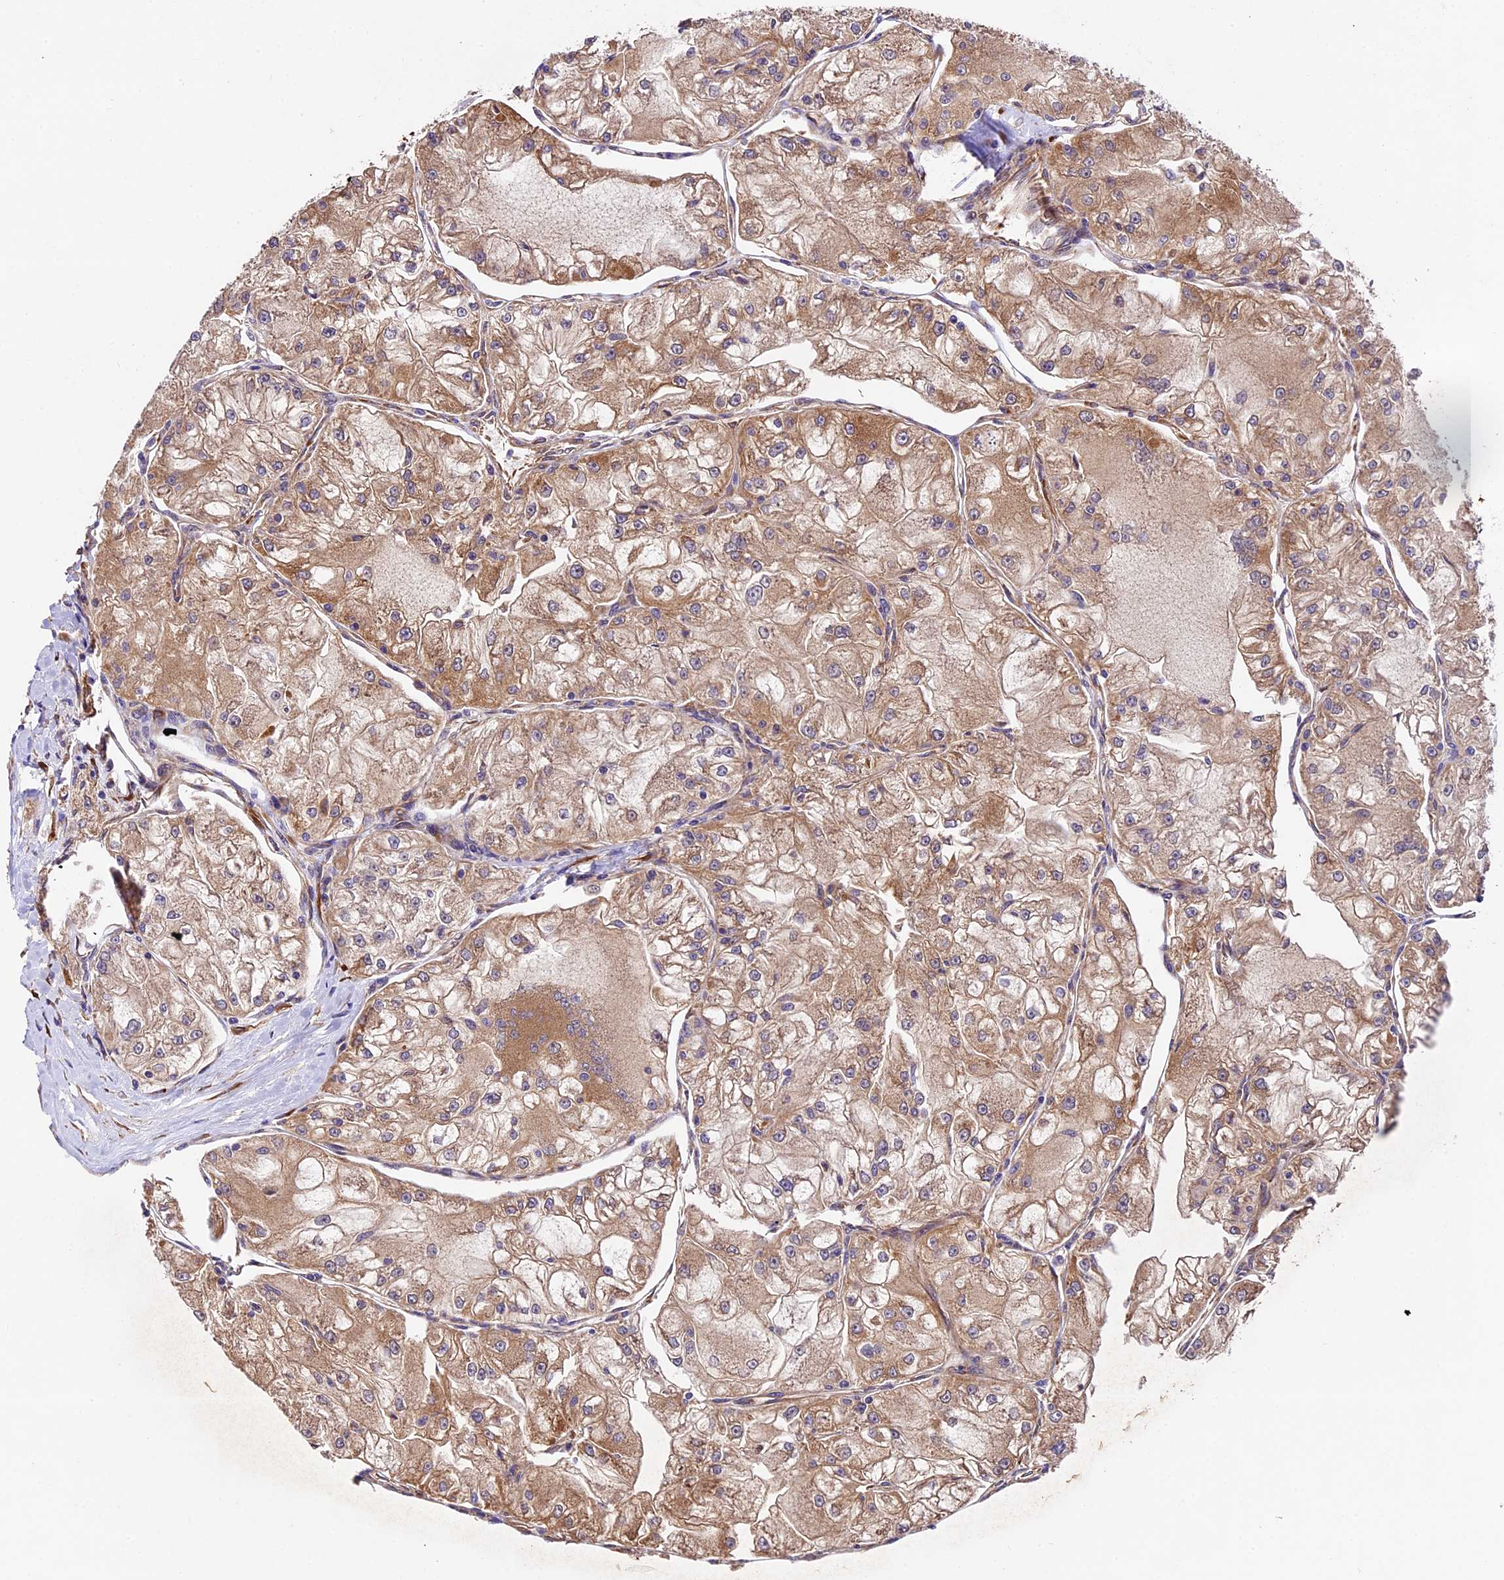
{"staining": {"intensity": "moderate", "quantity": ">75%", "location": "cytoplasmic/membranous"}, "tissue": "renal cancer", "cell_type": "Tumor cells", "image_type": "cancer", "snomed": [{"axis": "morphology", "description": "Adenocarcinoma, NOS"}, {"axis": "topography", "description": "Kidney"}], "caption": "IHC of human renal adenocarcinoma displays medium levels of moderate cytoplasmic/membranous expression in approximately >75% of tumor cells.", "gene": "LSM7", "patient": {"sex": "female", "age": 72}}